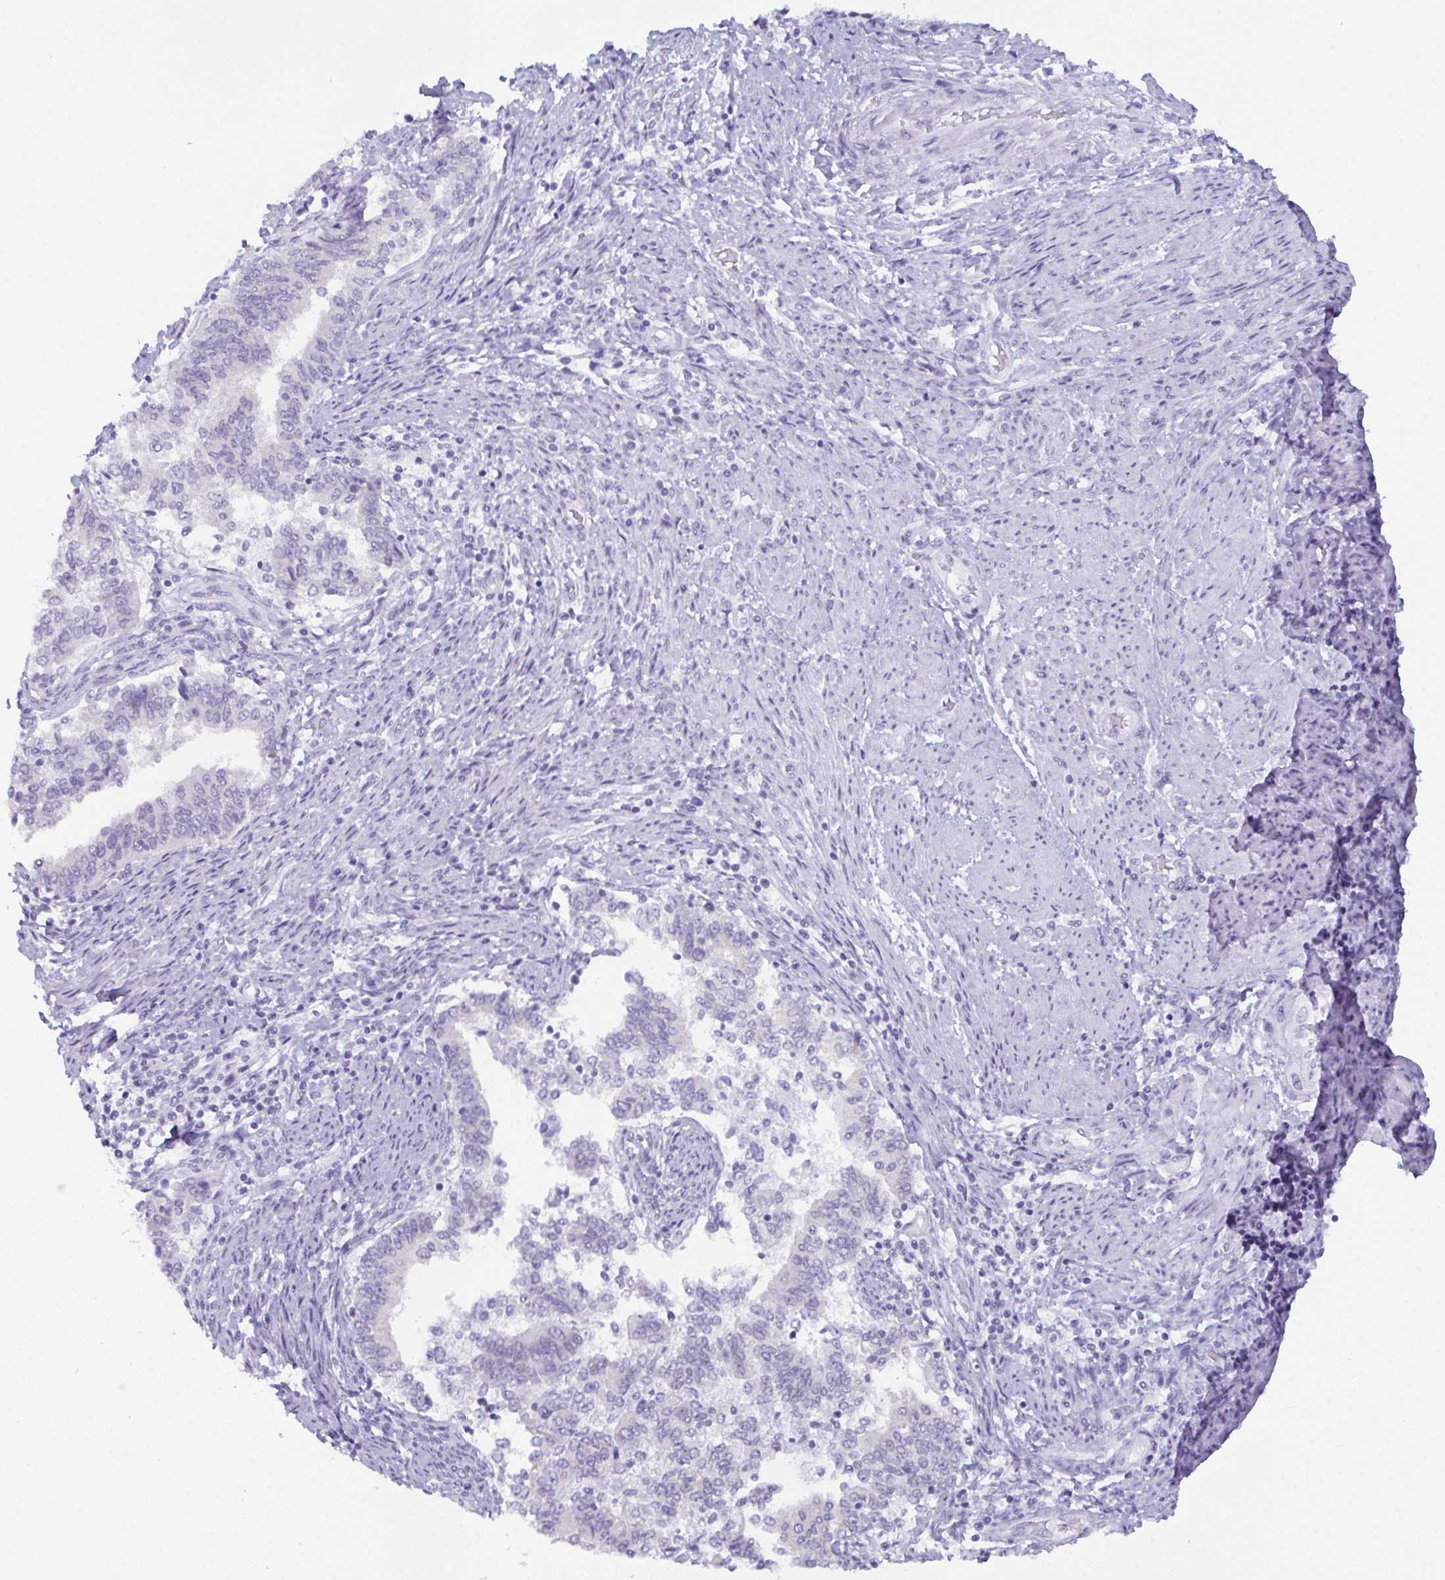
{"staining": {"intensity": "negative", "quantity": "none", "location": "none"}, "tissue": "endometrial cancer", "cell_type": "Tumor cells", "image_type": "cancer", "snomed": [{"axis": "morphology", "description": "Adenocarcinoma, NOS"}, {"axis": "topography", "description": "Endometrium"}], "caption": "Photomicrograph shows no significant protein expression in tumor cells of endometrial cancer.", "gene": "RBM7", "patient": {"sex": "female", "age": 65}}